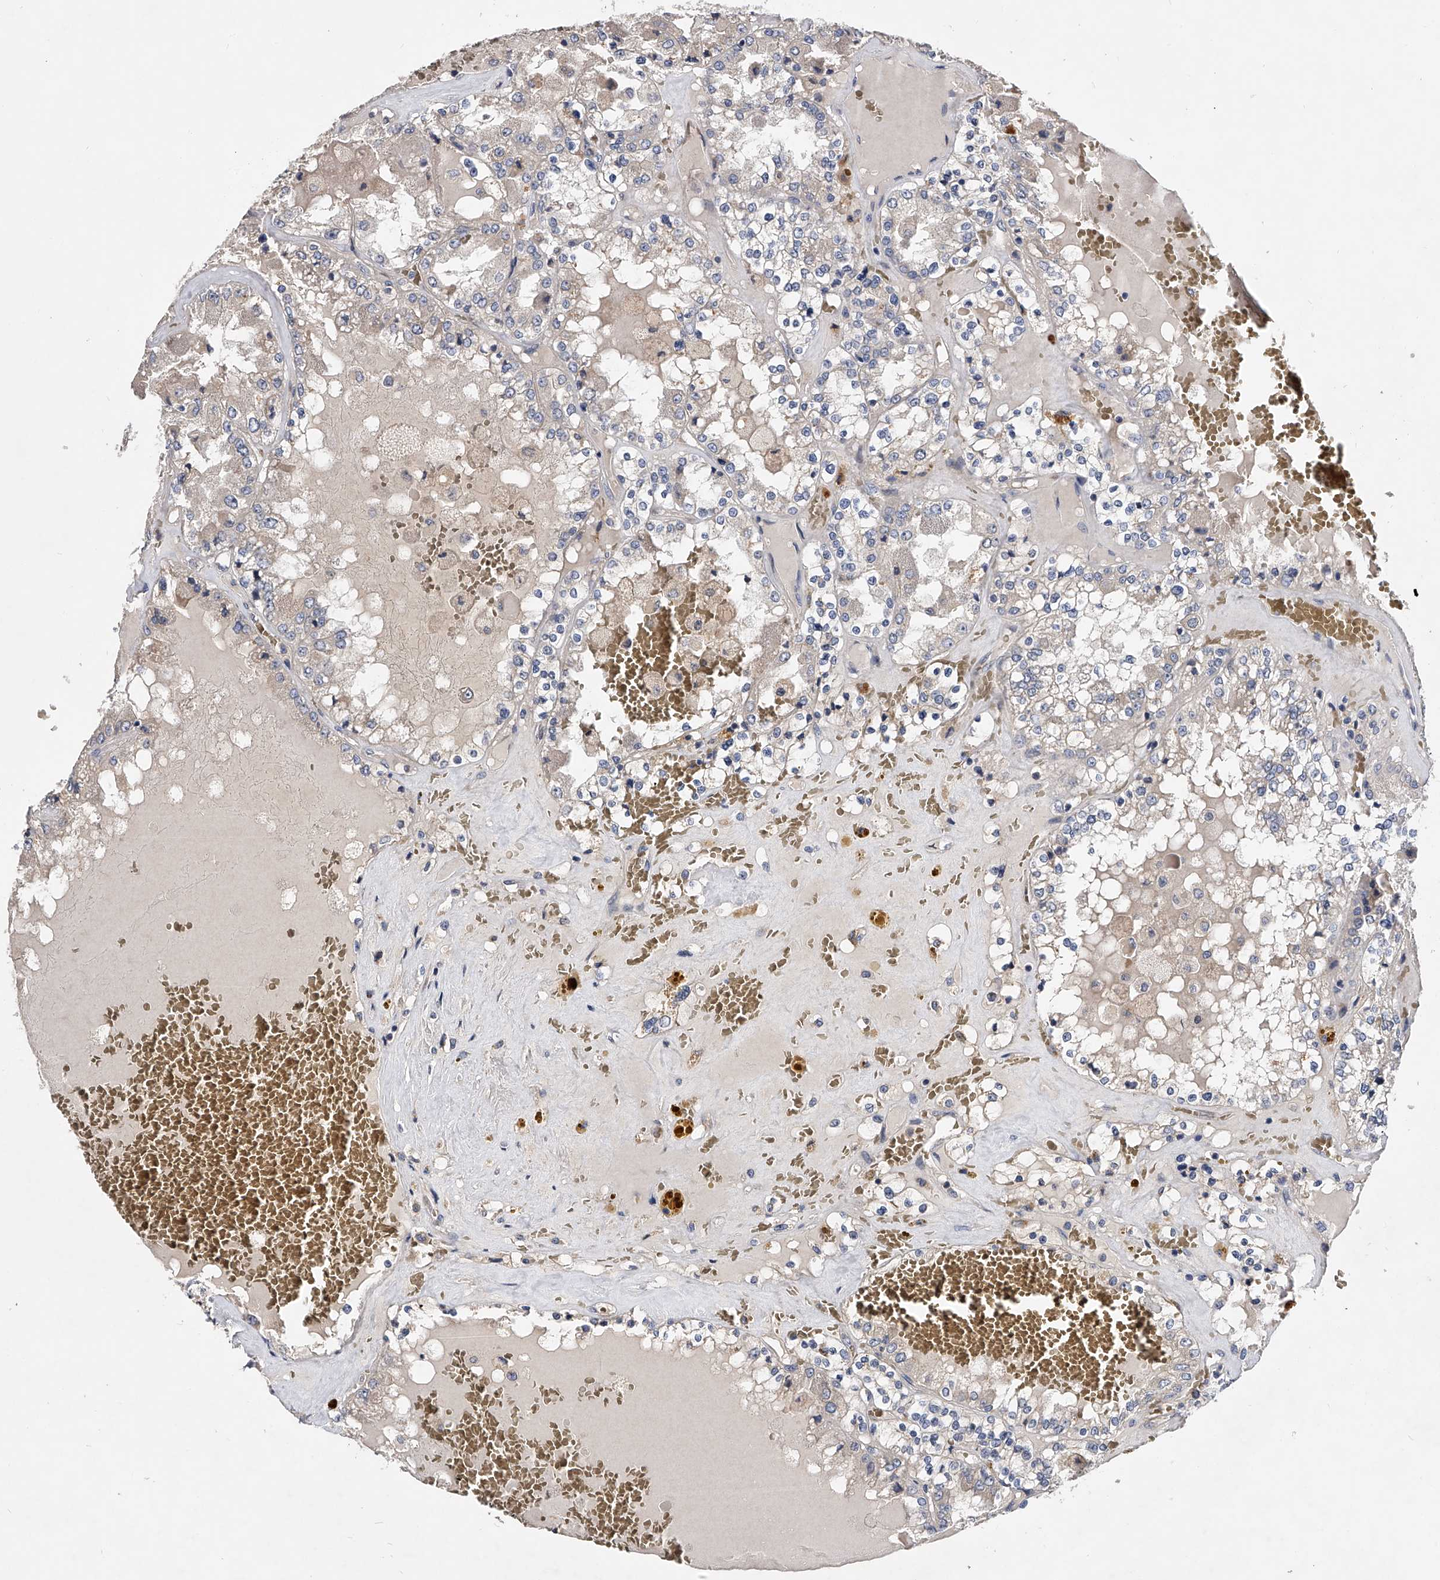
{"staining": {"intensity": "negative", "quantity": "none", "location": "none"}, "tissue": "renal cancer", "cell_type": "Tumor cells", "image_type": "cancer", "snomed": [{"axis": "morphology", "description": "Adenocarcinoma, NOS"}, {"axis": "topography", "description": "Kidney"}], "caption": "The micrograph displays no significant expression in tumor cells of adenocarcinoma (renal). The staining is performed using DAB brown chromogen with nuclei counter-stained in using hematoxylin.", "gene": "ARL4C", "patient": {"sex": "female", "age": 56}}